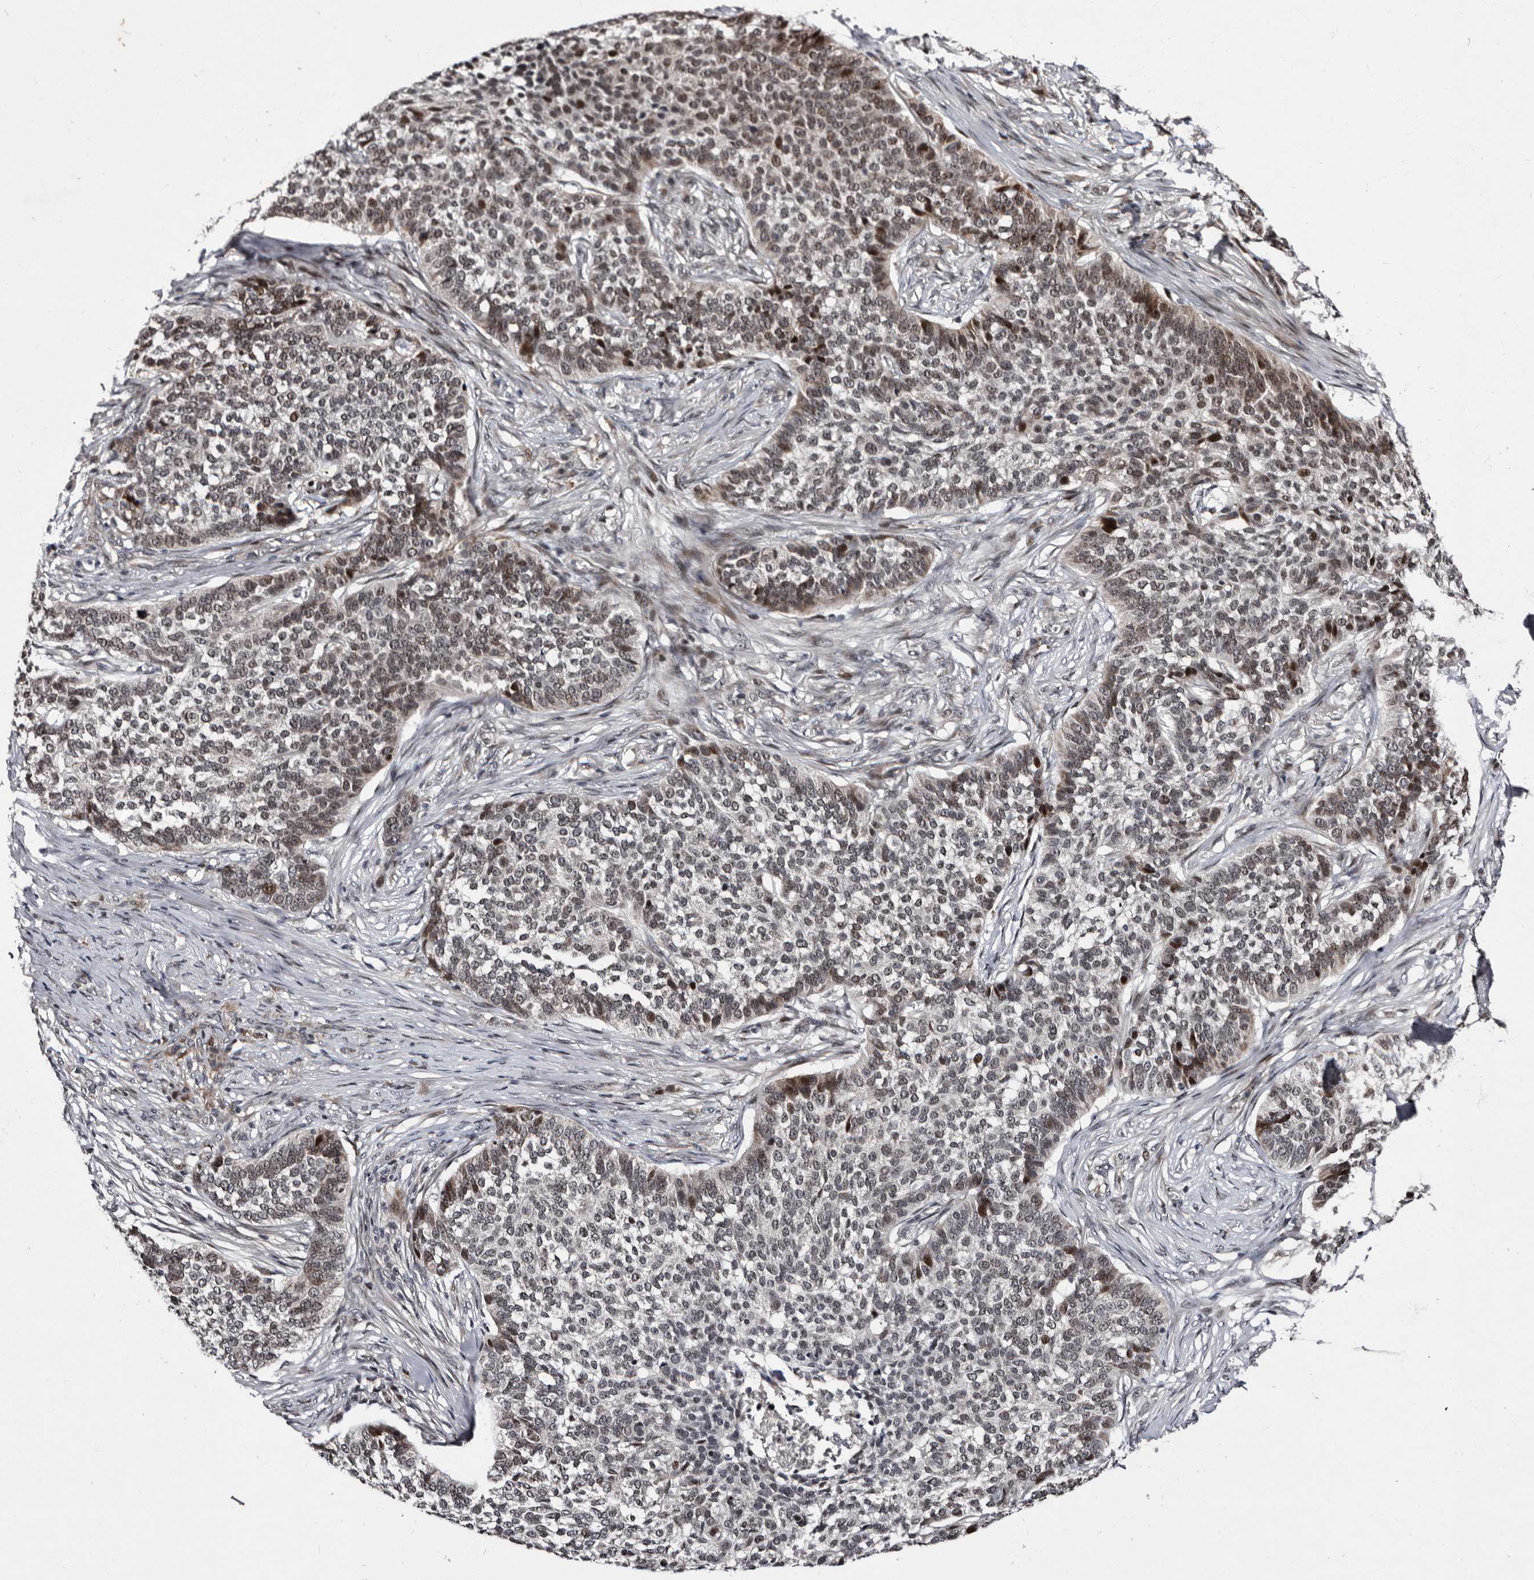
{"staining": {"intensity": "moderate", "quantity": "<25%", "location": "cytoplasmic/membranous,nuclear"}, "tissue": "skin cancer", "cell_type": "Tumor cells", "image_type": "cancer", "snomed": [{"axis": "morphology", "description": "Basal cell carcinoma"}, {"axis": "topography", "description": "Skin"}], "caption": "Moderate cytoplasmic/membranous and nuclear positivity is seen in about <25% of tumor cells in skin cancer (basal cell carcinoma).", "gene": "TNKS", "patient": {"sex": "male", "age": 85}}